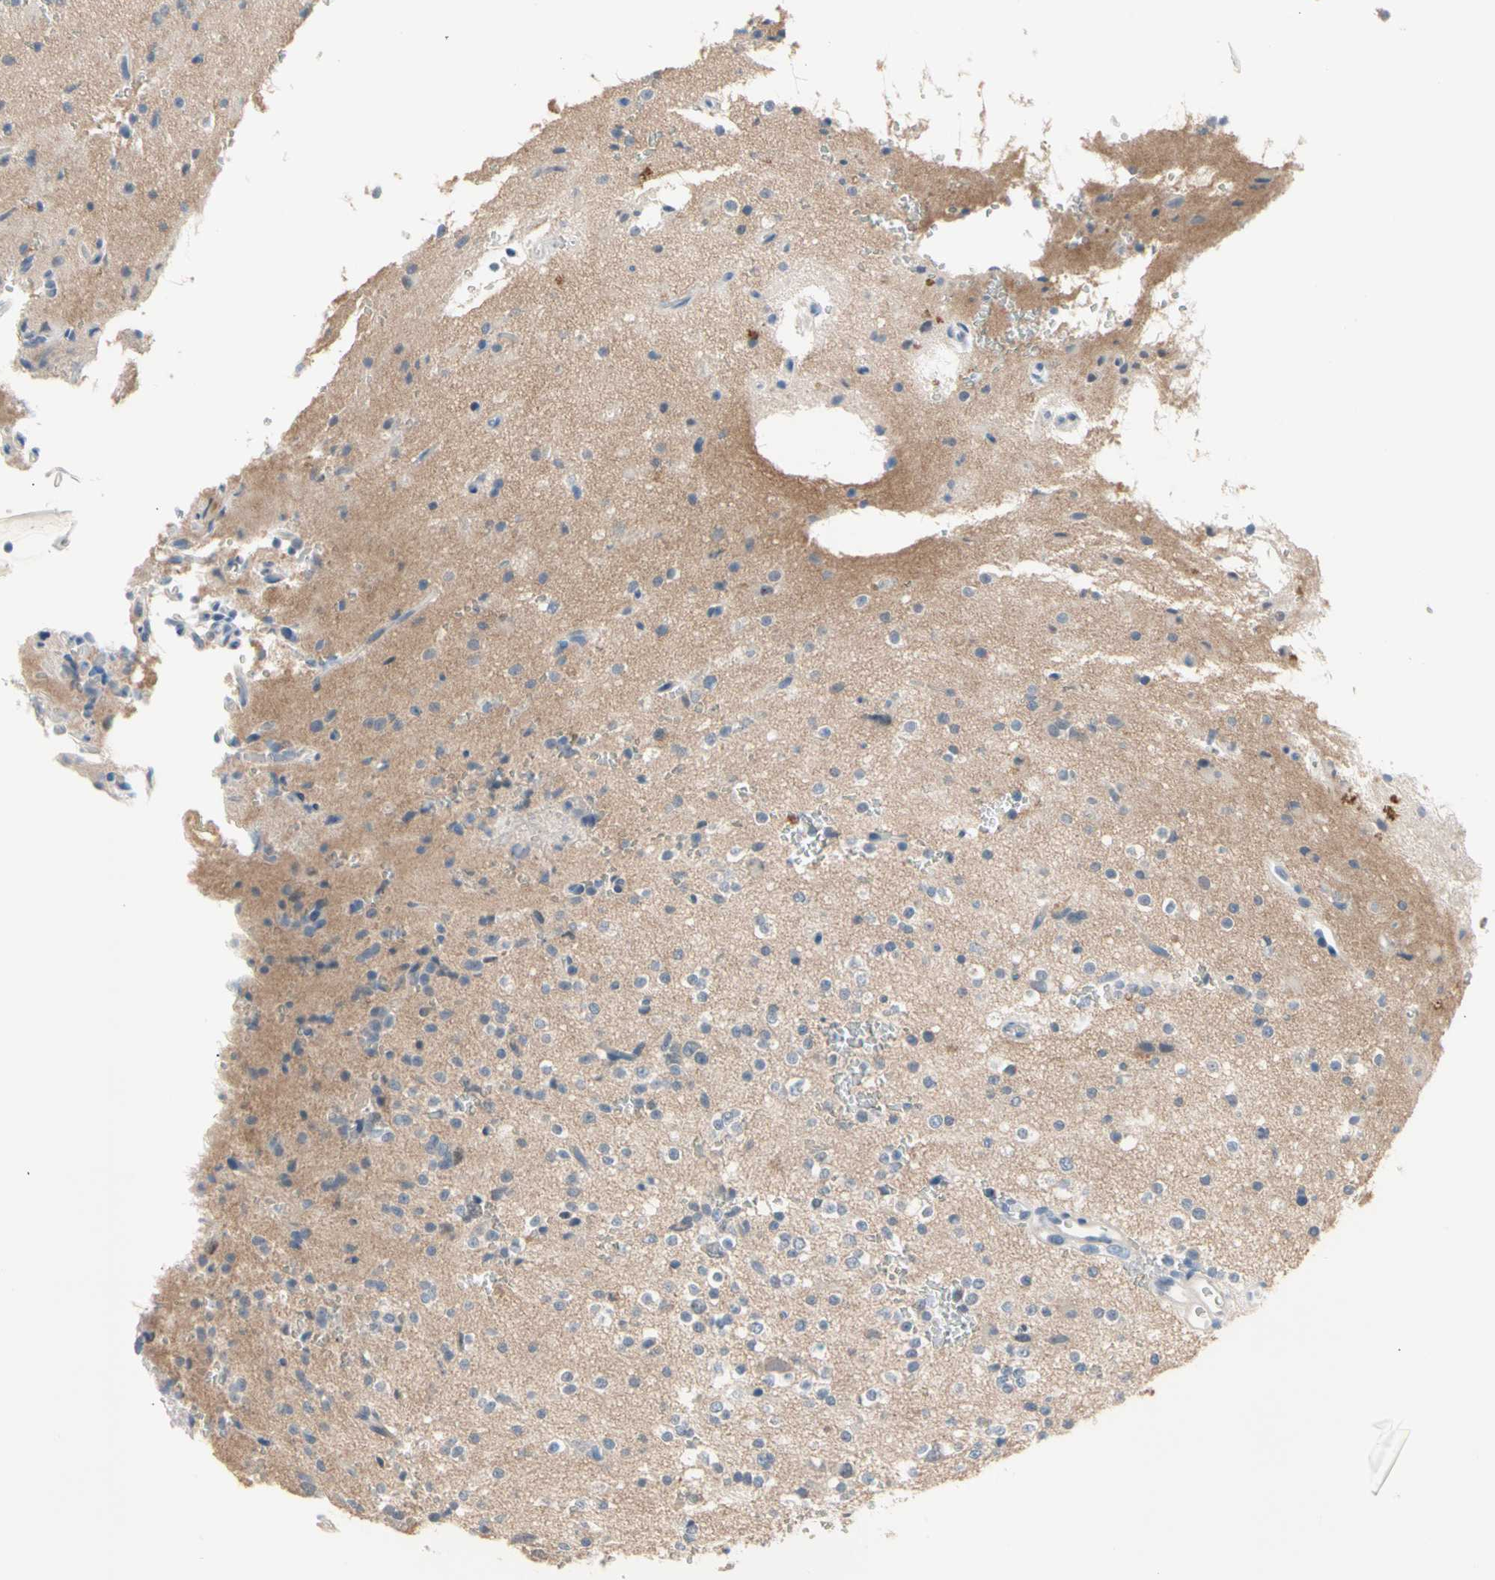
{"staining": {"intensity": "negative", "quantity": "none", "location": "none"}, "tissue": "glioma", "cell_type": "Tumor cells", "image_type": "cancer", "snomed": [{"axis": "morphology", "description": "Glioma, malignant, High grade"}, {"axis": "topography", "description": "Brain"}], "caption": "Human malignant high-grade glioma stained for a protein using immunohistochemistry displays no staining in tumor cells.", "gene": "MARK1", "patient": {"sex": "male", "age": 47}}